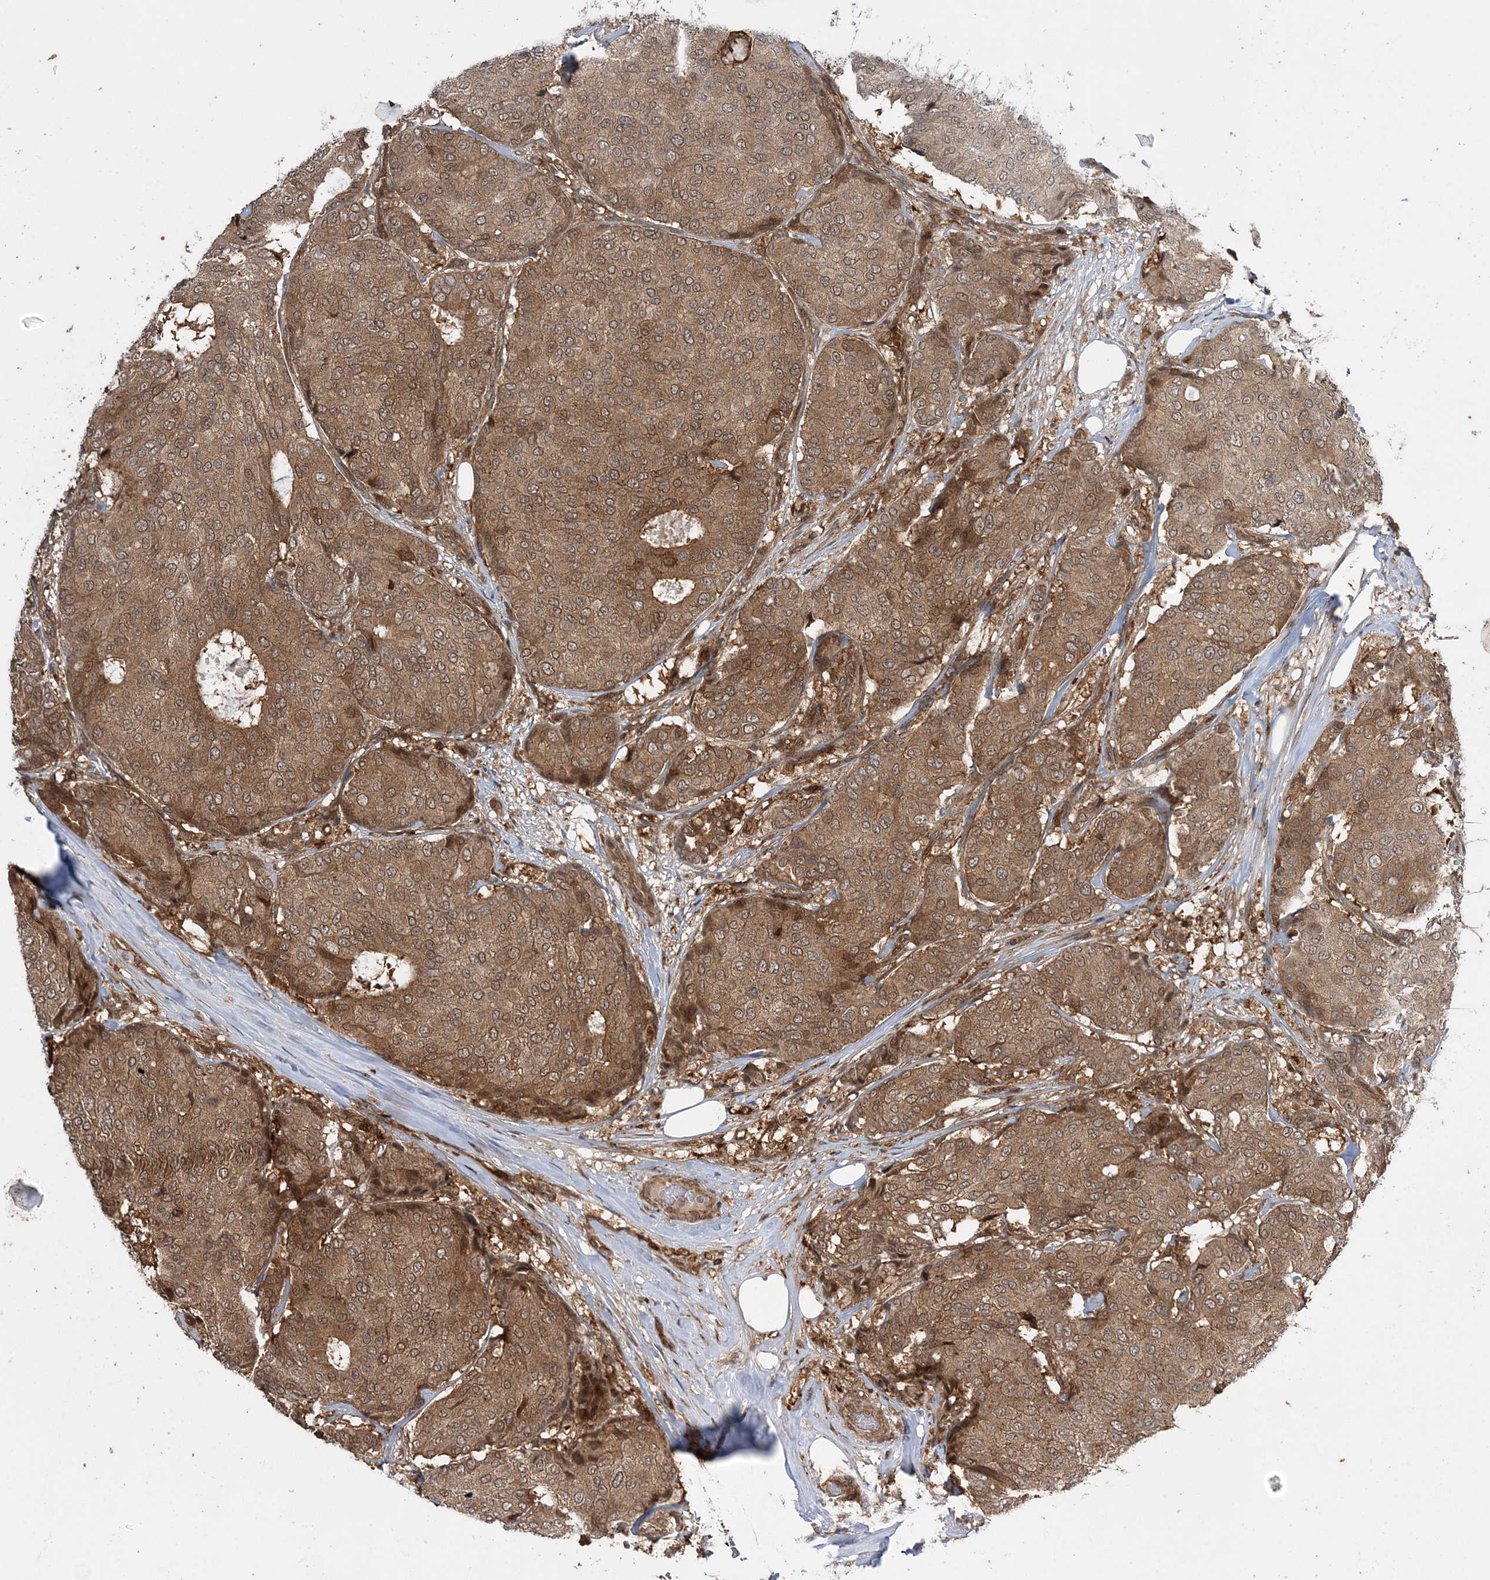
{"staining": {"intensity": "moderate", "quantity": ">75%", "location": "cytoplasmic/membranous"}, "tissue": "breast cancer", "cell_type": "Tumor cells", "image_type": "cancer", "snomed": [{"axis": "morphology", "description": "Duct carcinoma"}, {"axis": "topography", "description": "Breast"}], "caption": "DAB (3,3'-diaminobenzidine) immunohistochemical staining of breast cancer (invasive ductal carcinoma) demonstrates moderate cytoplasmic/membranous protein staining in about >75% of tumor cells.", "gene": "UBTD2", "patient": {"sex": "female", "age": 75}}